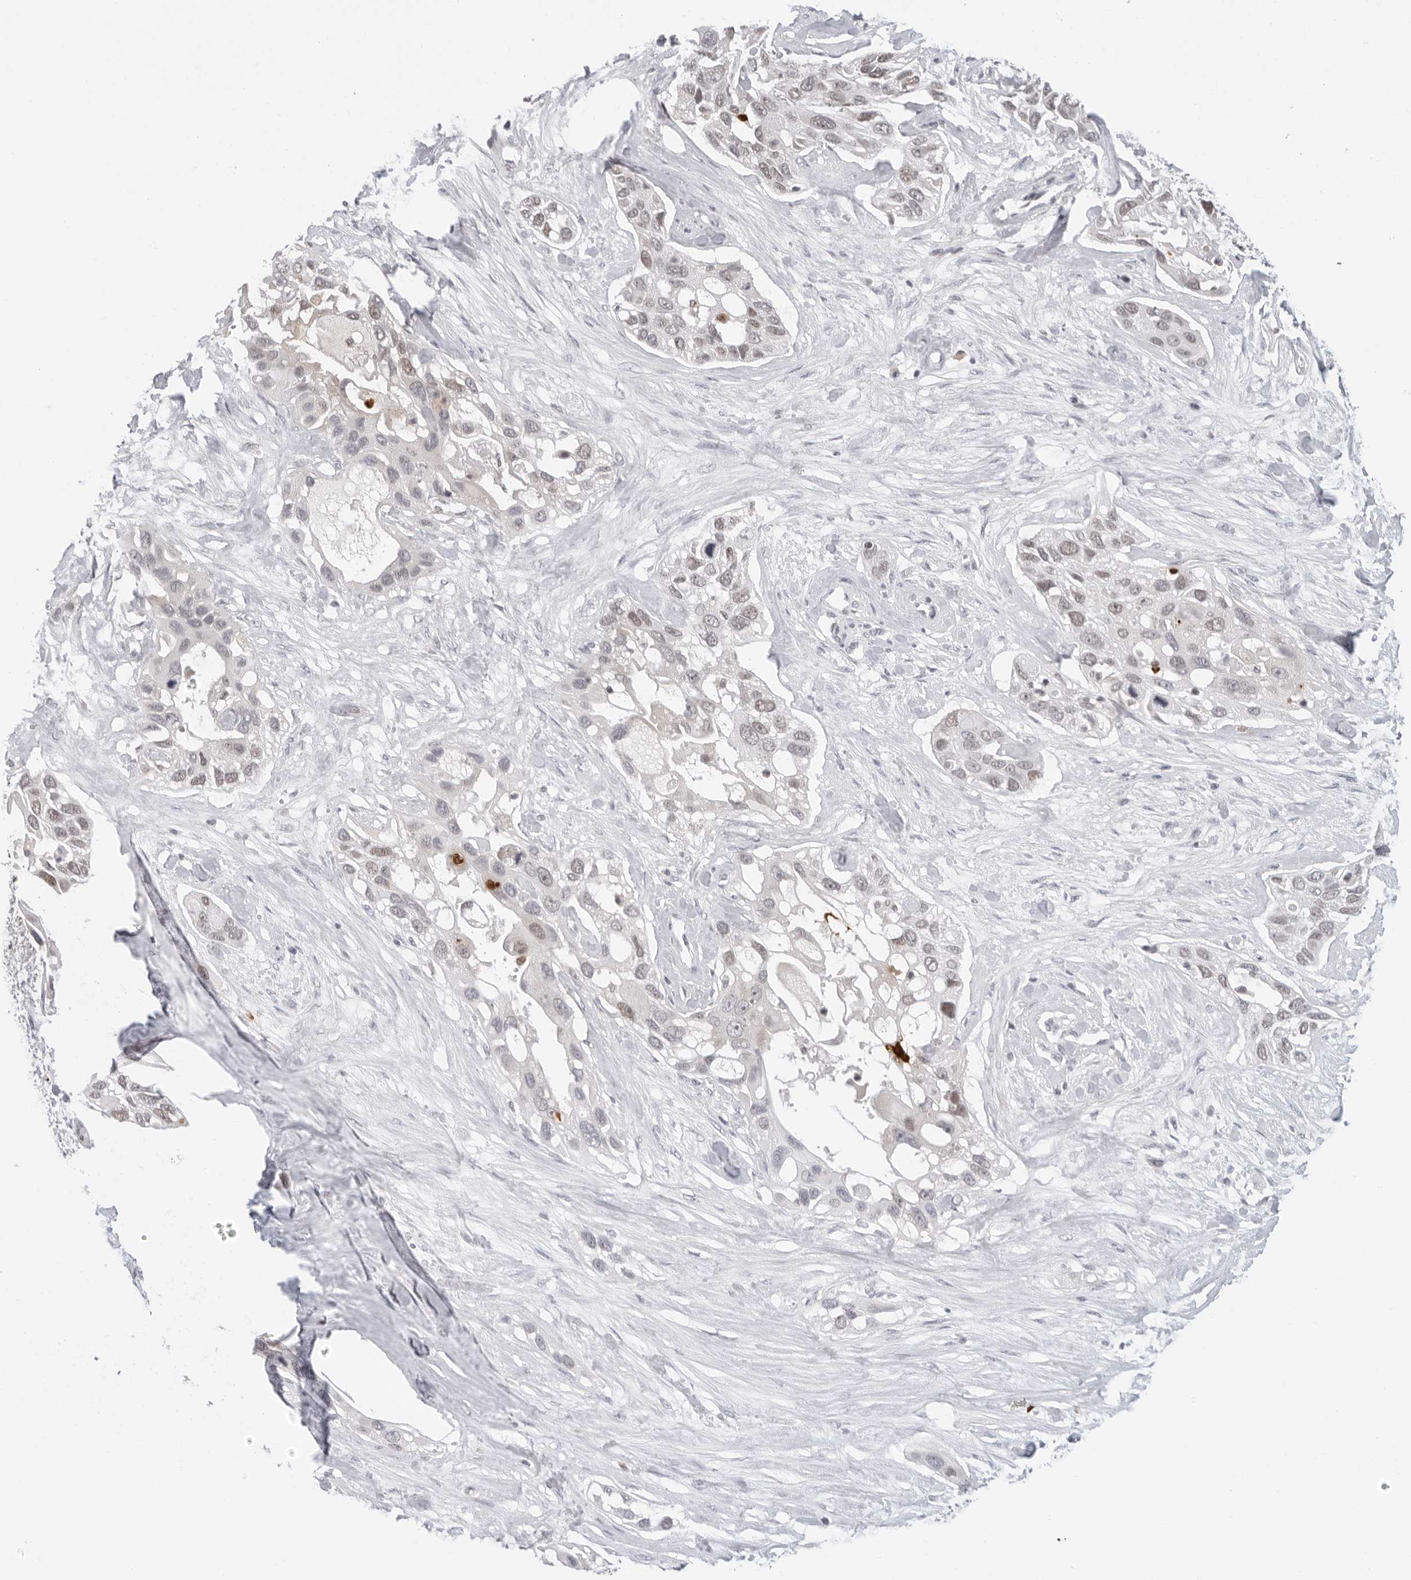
{"staining": {"intensity": "weak", "quantity": ">75%", "location": "nuclear"}, "tissue": "pancreatic cancer", "cell_type": "Tumor cells", "image_type": "cancer", "snomed": [{"axis": "morphology", "description": "Adenocarcinoma, NOS"}, {"axis": "topography", "description": "Pancreas"}], "caption": "Immunohistochemical staining of human pancreatic cancer displays low levels of weak nuclear staining in approximately >75% of tumor cells. The staining is performed using DAB (3,3'-diaminobenzidine) brown chromogen to label protein expression. The nuclei are counter-stained blue using hematoxylin.", "gene": "MSH6", "patient": {"sex": "female", "age": 60}}